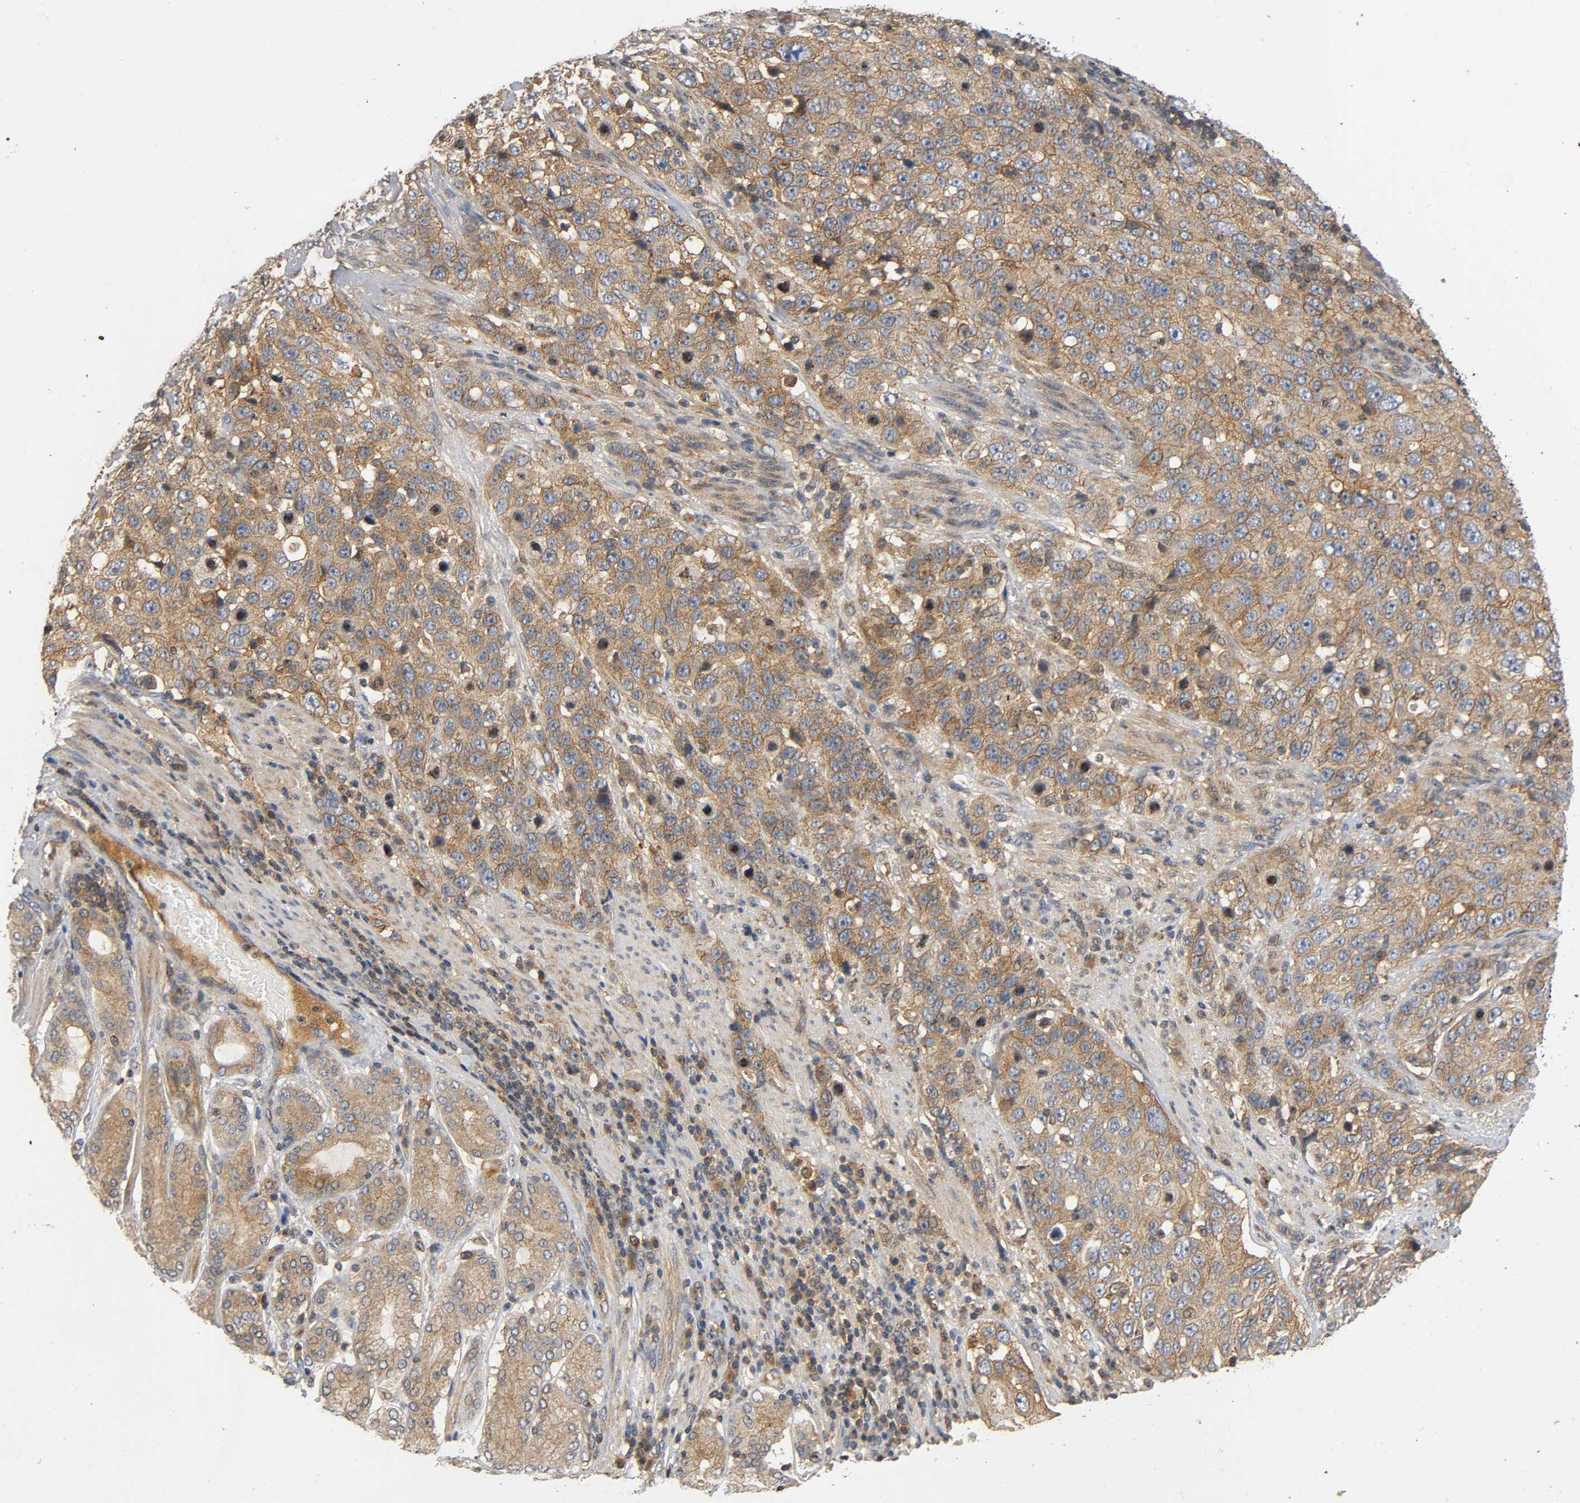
{"staining": {"intensity": "moderate", "quantity": ">75%", "location": "cytoplasmic/membranous"}, "tissue": "stomach cancer", "cell_type": "Tumor cells", "image_type": "cancer", "snomed": [{"axis": "morphology", "description": "Normal tissue, NOS"}, {"axis": "morphology", "description": "Adenocarcinoma, NOS"}, {"axis": "topography", "description": "Stomach"}], "caption": "The image reveals immunohistochemical staining of stomach cancer. There is moderate cytoplasmic/membranous staining is present in about >75% of tumor cells.", "gene": "IKBKB", "patient": {"sex": "male", "age": 48}}